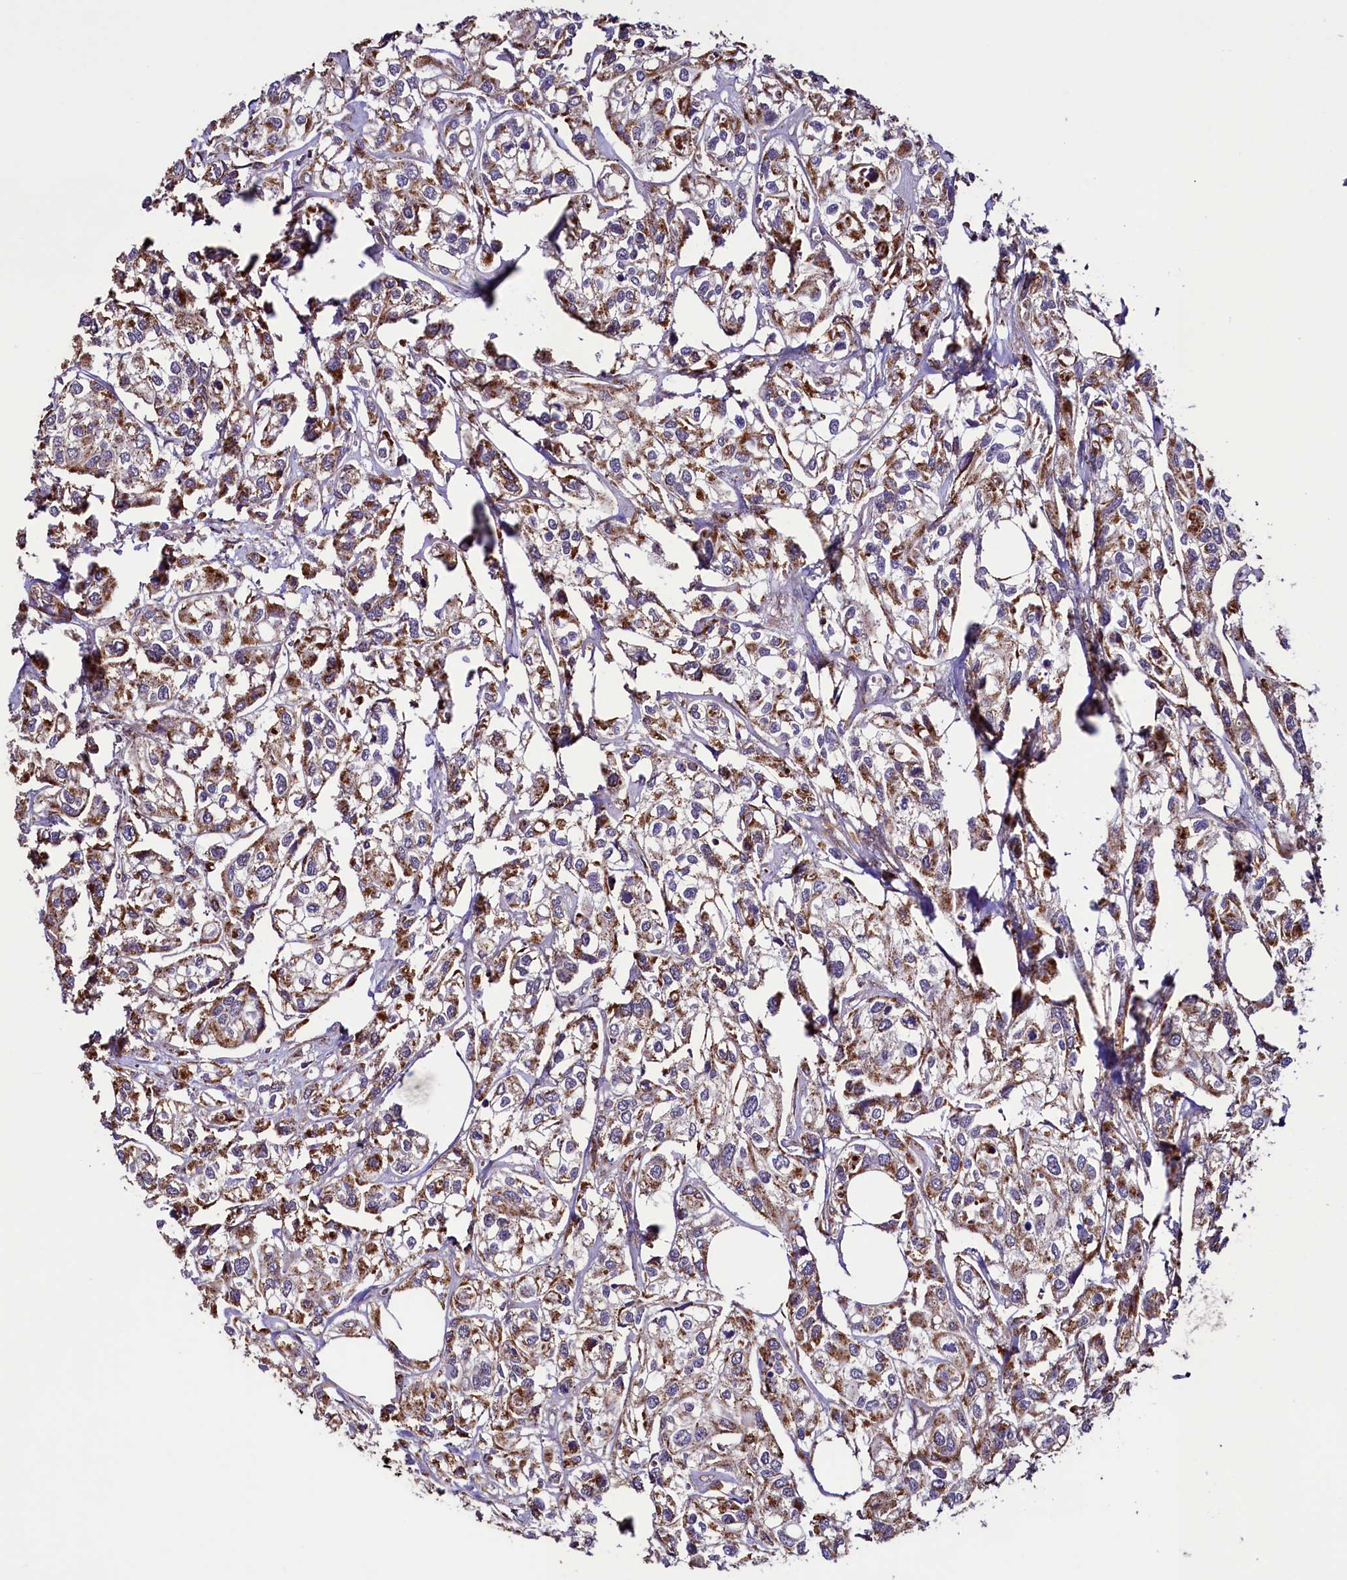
{"staining": {"intensity": "moderate", "quantity": "25%-75%", "location": "cytoplasmic/membranous"}, "tissue": "urothelial cancer", "cell_type": "Tumor cells", "image_type": "cancer", "snomed": [{"axis": "morphology", "description": "Urothelial carcinoma, High grade"}, {"axis": "topography", "description": "Urinary bladder"}], "caption": "Urothelial carcinoma (high-grade) stained with DAB (3,3'-diaminobenzidine) IHC displays medium levels of moderate cytoplasmic/membranous expression in approximately 25%-75% of tumor cells.", "gene": "STARD5", "patient": {"sex": "male", "age": 67}}